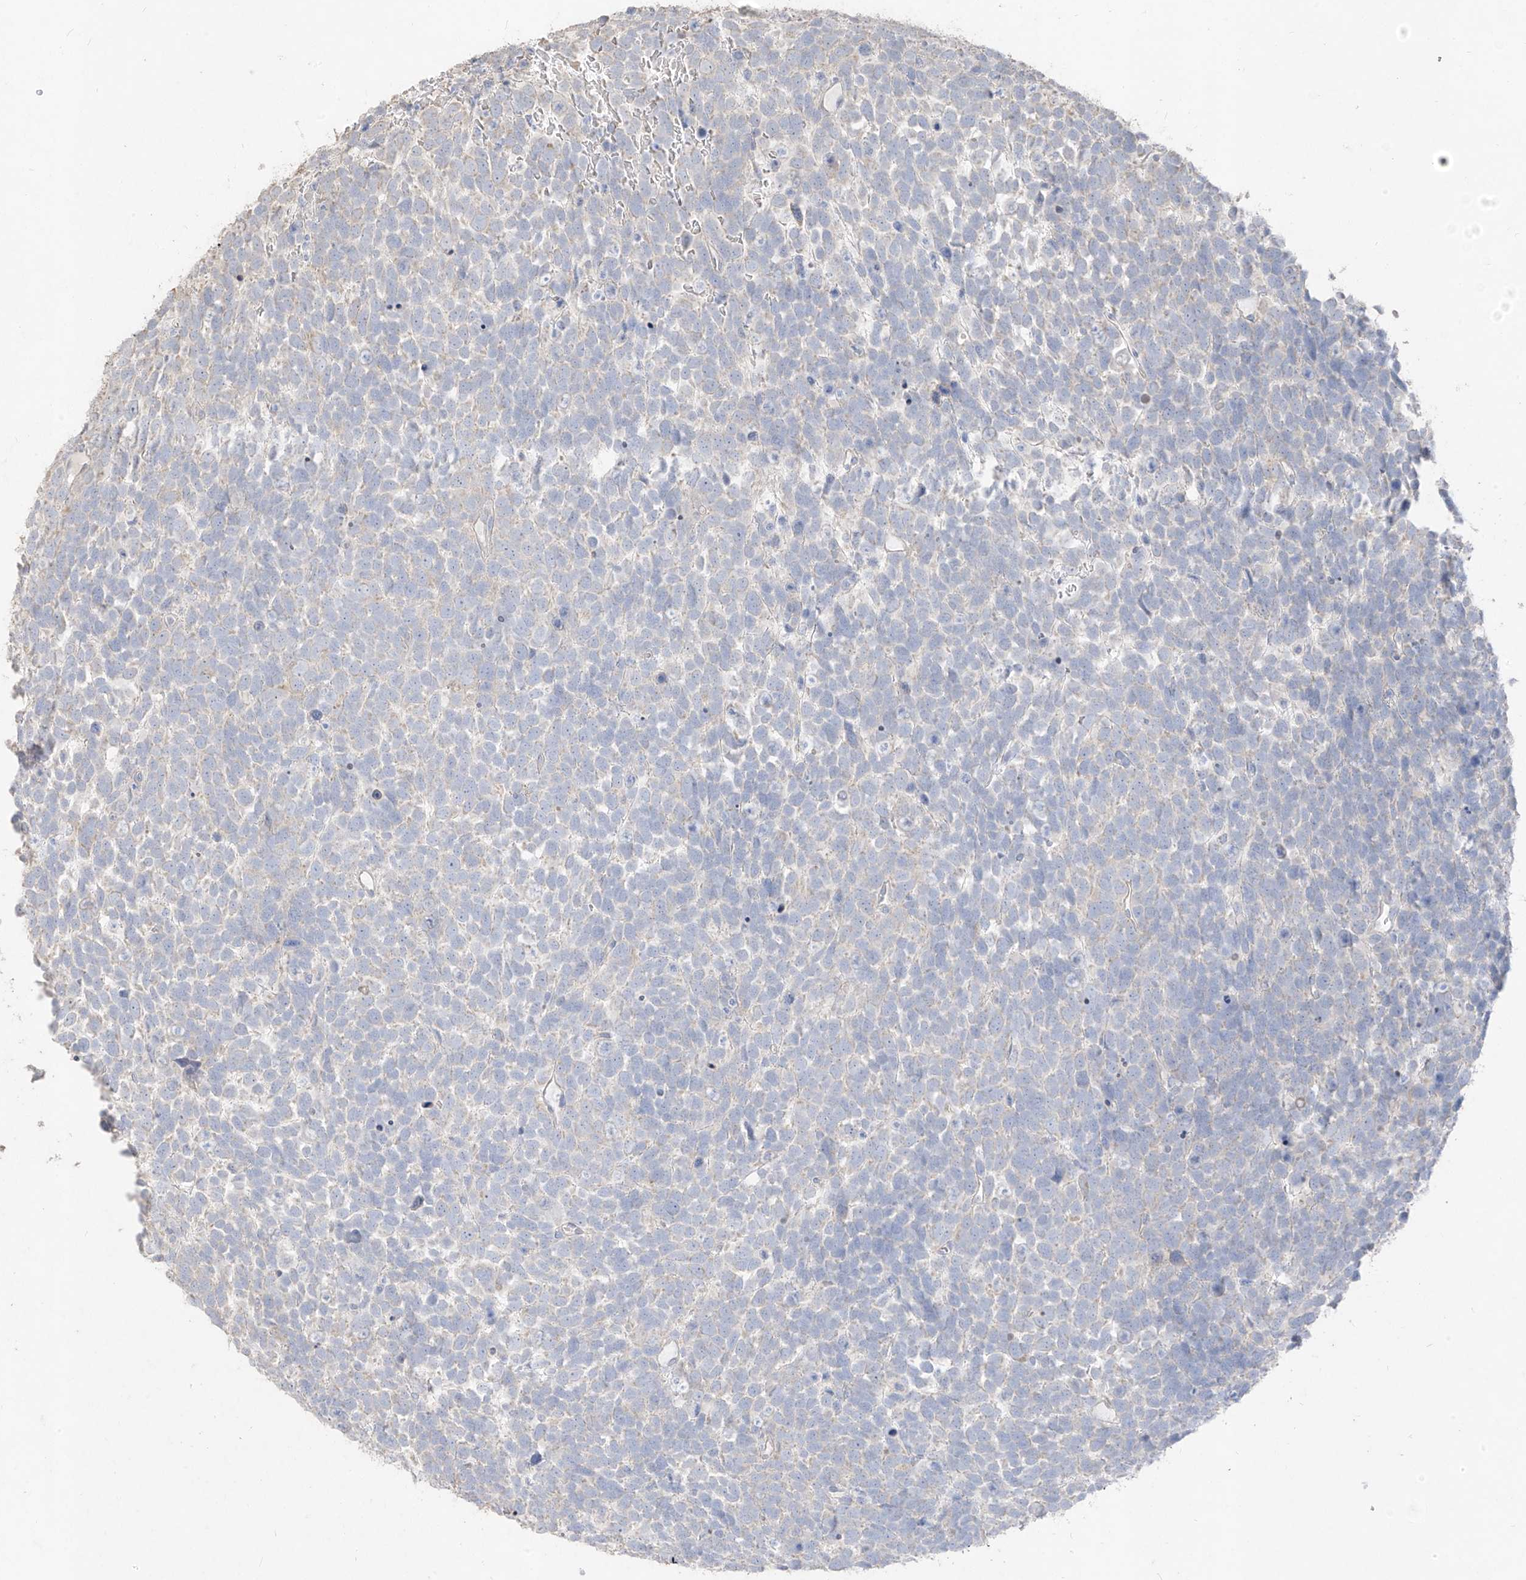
{"staining": {"intensity": "negative", "quantity": "none", "location": "none"}, "tissue": "urothelial cancer", "cell_type": "Tumor cells", "image_type": "cancer", "snomed": [{"axis": "morphology", "description": "Urothelial carcinoma, High grade"}, {"axis": "topography", "description": "Urinary bladder"}], "caption": "This photomicrograph is of high-grade urothelial carcinoma stained with IHC to label a protein in brown with the nuclei are counter-stained blue. There is no staining in tumor cells.", "gene": "ZZEF1", "patient": {"sex": "female", "age": 82}}